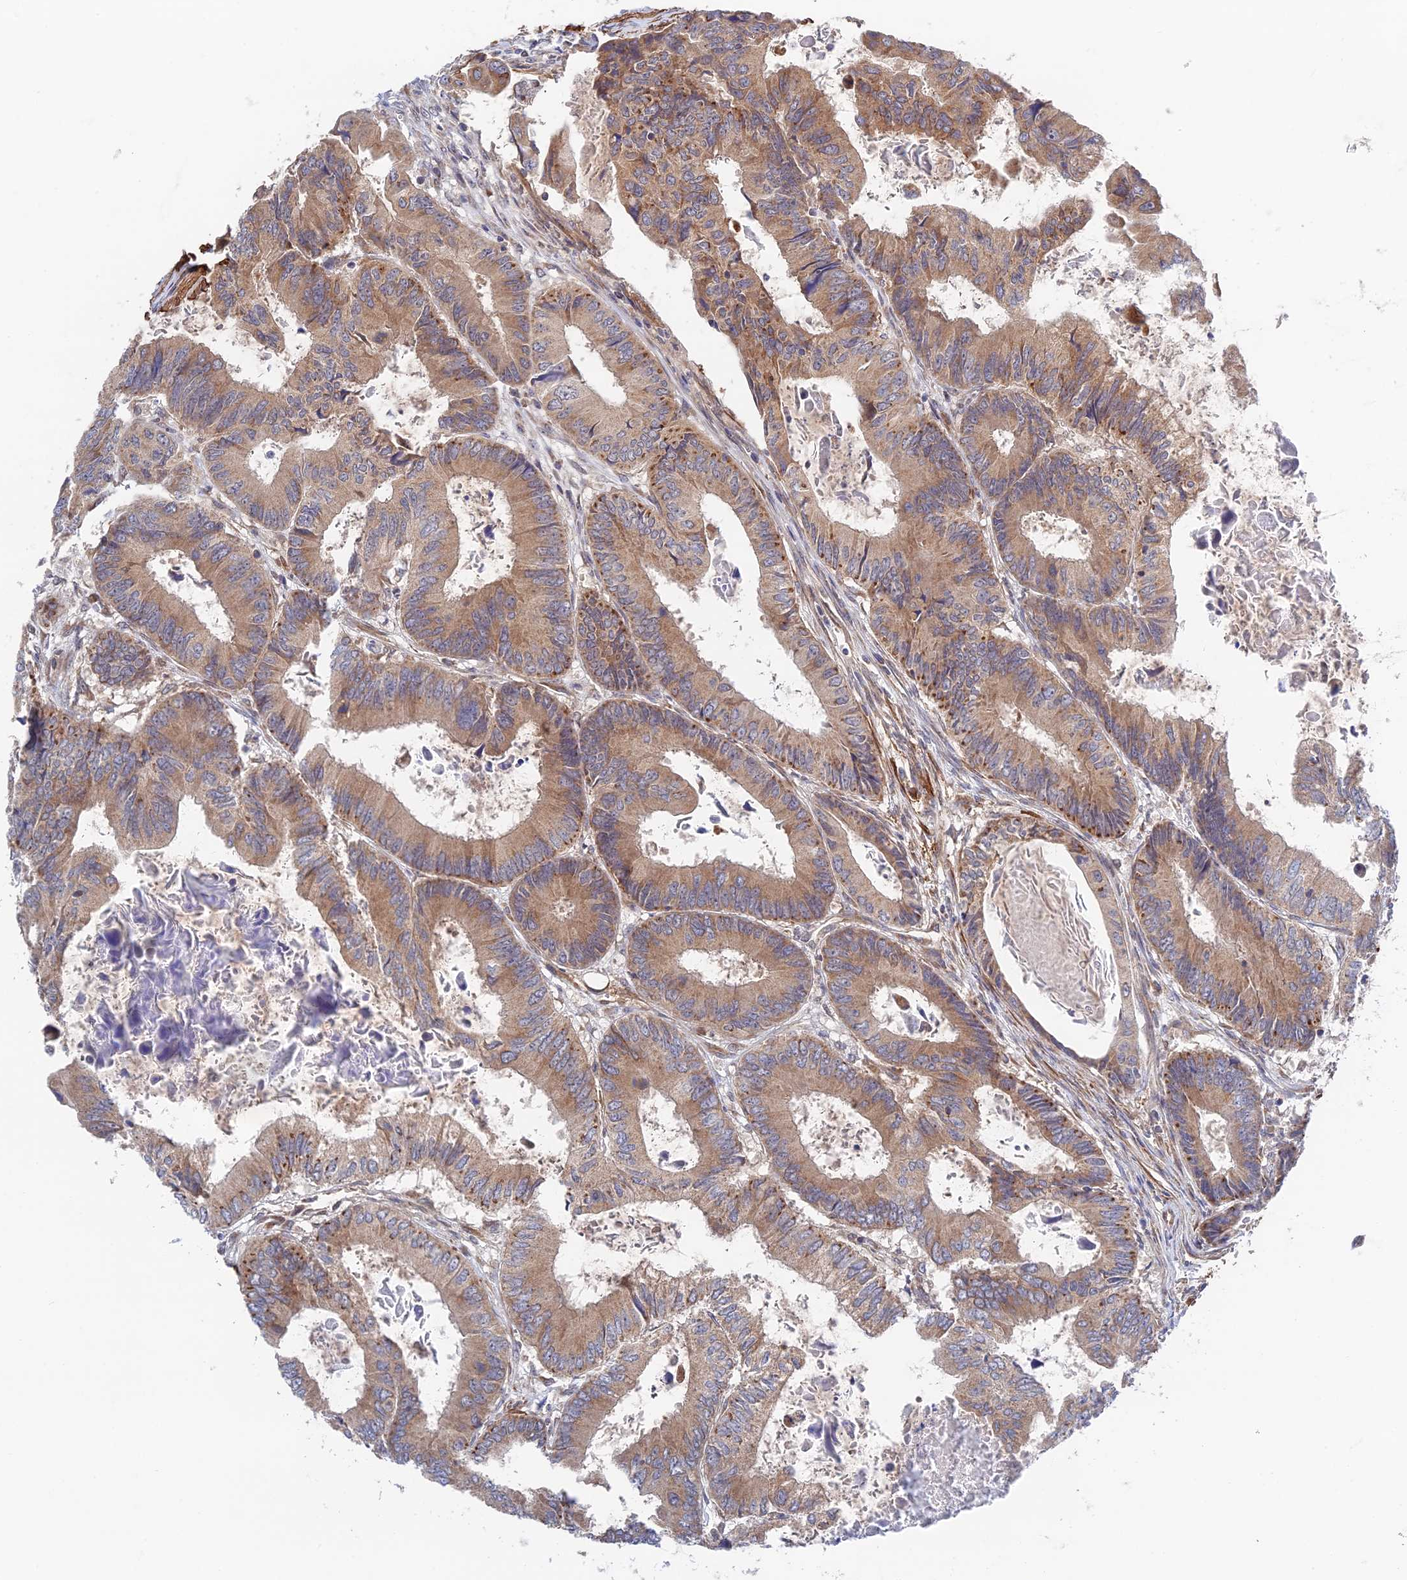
{"staining": {"intensity": "moderate", "quantity": ">75%", "location": "cytoplasmic/membranous"}, "tissue": "colorectal cancer", "cell_type": "Tumor cells", "image_type": "cancer", "snomed": [{"axis": "morphology", "description": "Adenocarcinoma, NOS"}, {"axis": "topography", "description": "Colon"}], "caption": "Human colorectal adenocarcinoma stained with a brown dye reveals moderate cytoplasmic/membranous positive staining in approximately >75% of tumor cells.", "gene": "ZNF320", "patient": {"sex": "male", "age": 85}}